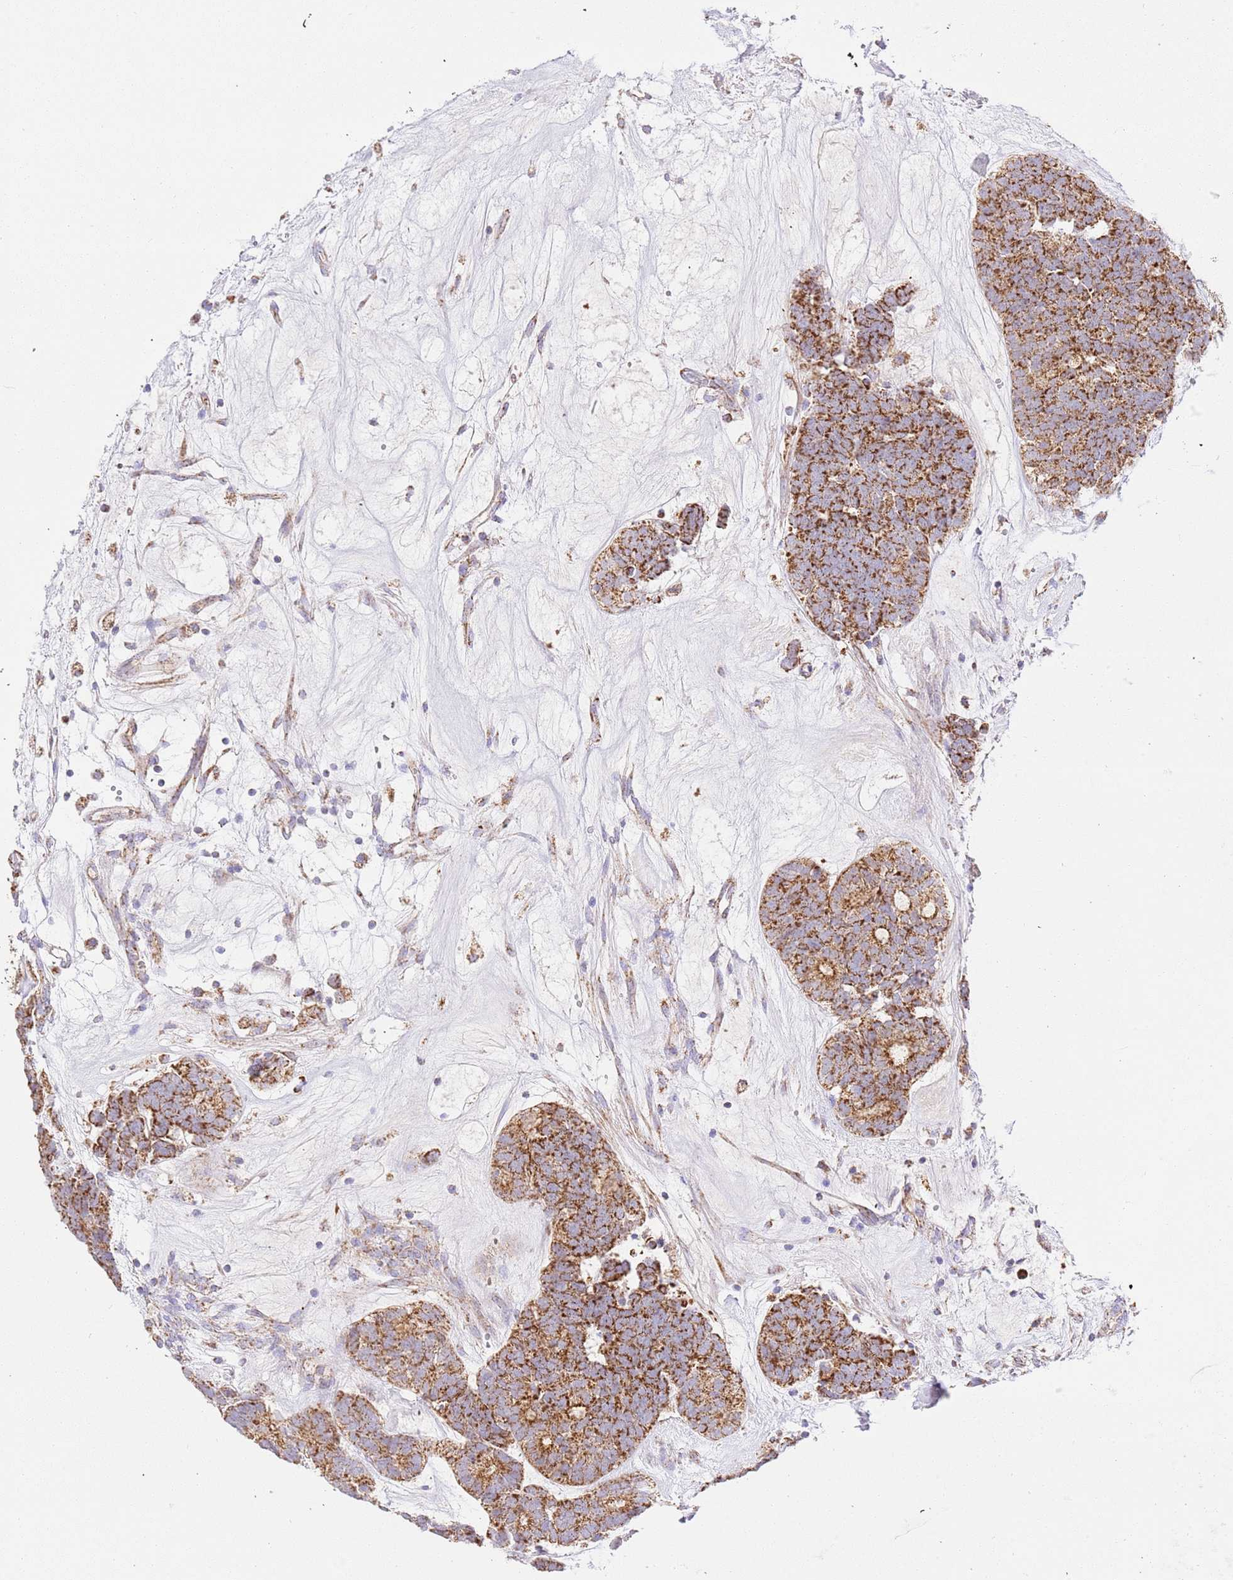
{"staining": {"intensity": "strong", "quantity": ">75%", "location": "cytoplasmic/membranous"}, "tissue": "head and neck cancer", "cell_type": "Tumor cells", "image_type": "cancer", "snomed": [{"axis": "morphology", "description": "Adenocarcinoma, NOS"}, {"axis": "topography", "description": "Head-Neck"}], "caption": "The immunohistochemical stain labels strong cytoplasmic/membranous positivity in tumor cells of adenocarcinoma (head and neck) tissue. The protein is shown in brown color, while the nuclei are stained blue.", "gene": "ZBTB39", "patient": {"sex": "female", "age": 81}}